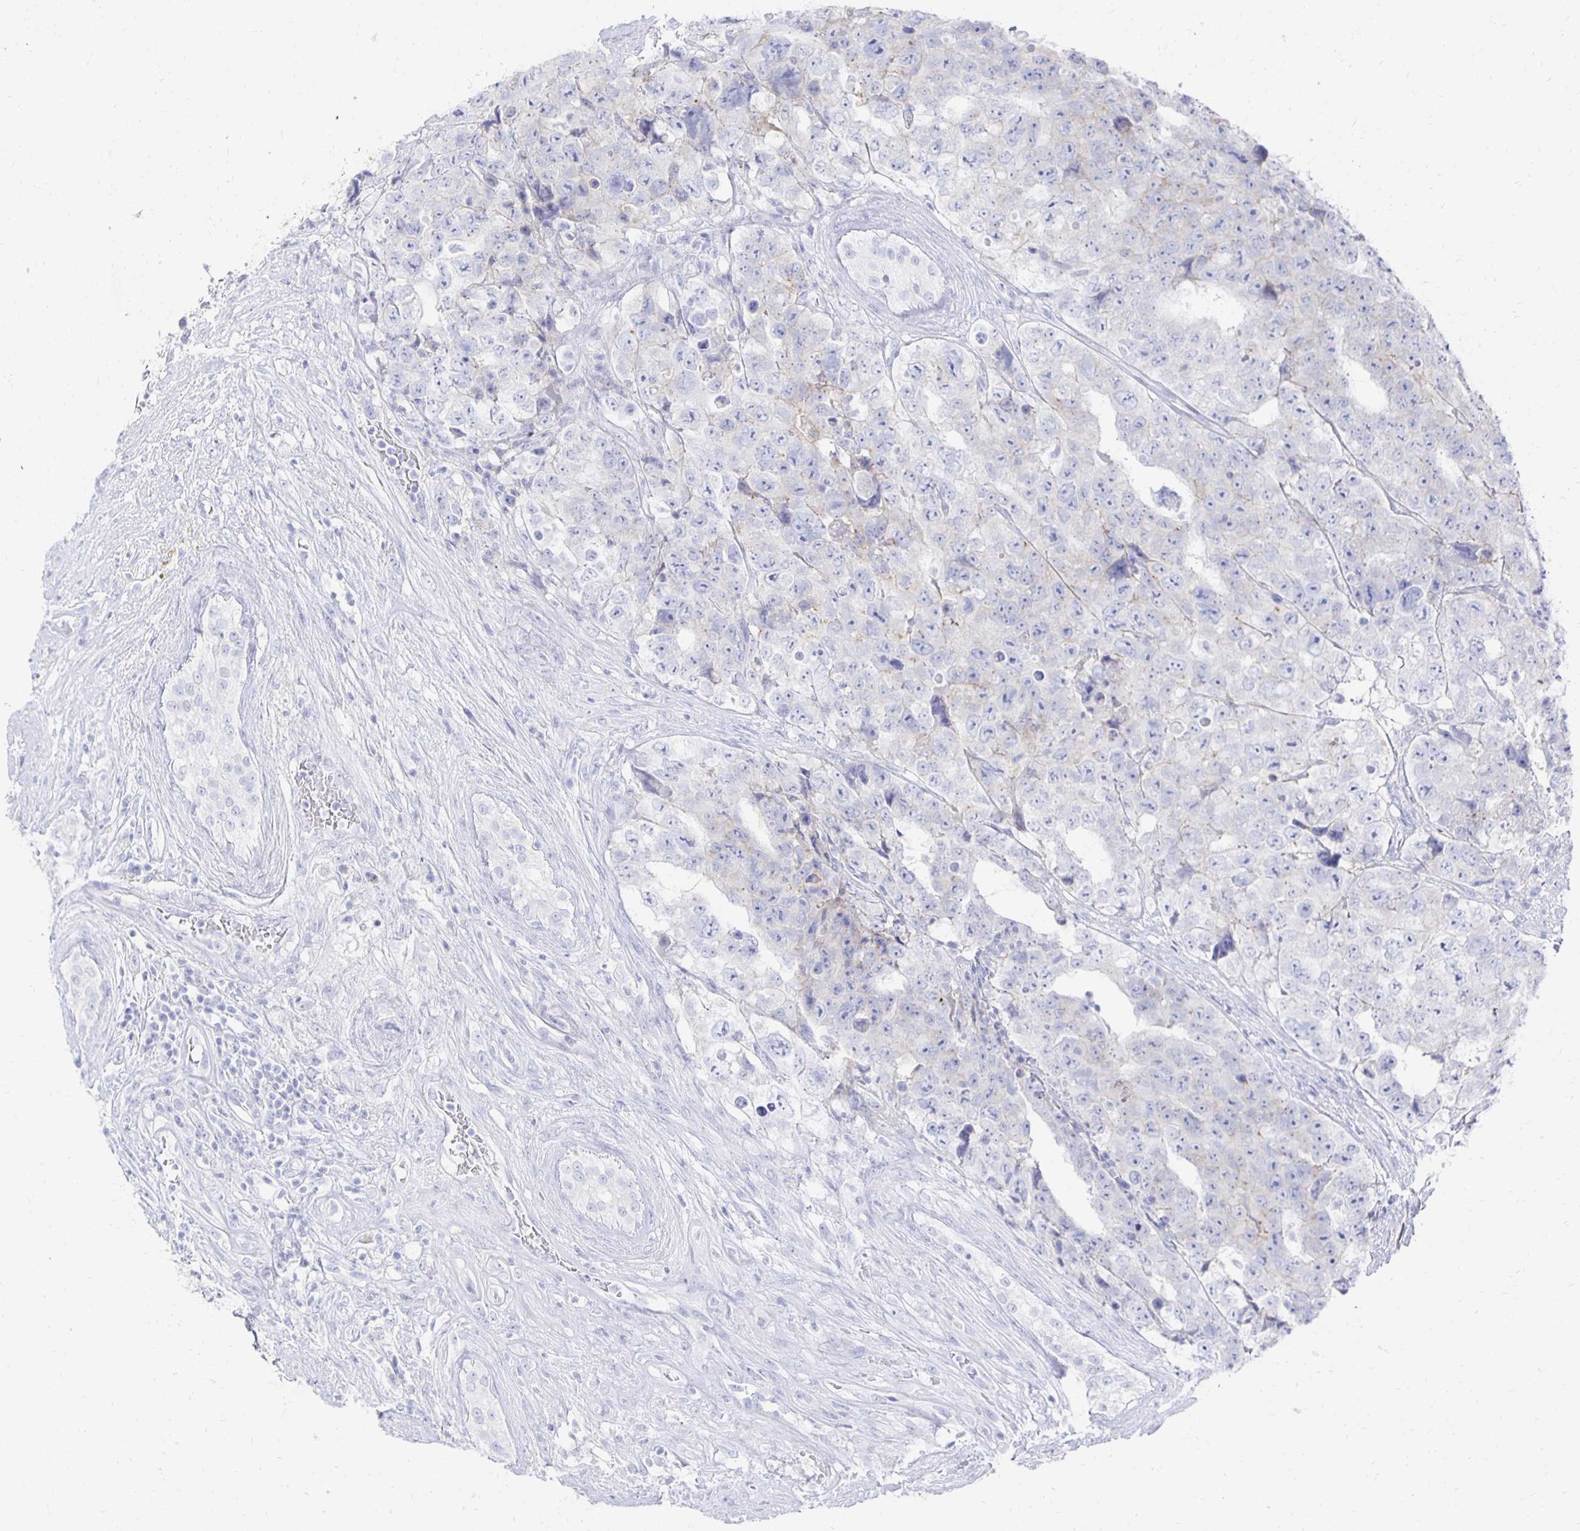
{"staining": {"intensity": "negative", "quantity": "none", "location": "none"}, "tissue": "testis cancer", "cell_type": "Tumor cells", "image_type": "cancer", "snomed": [{"axis": "morphology", "description": "Carcinoma, Embryonal, NOS"}, {"axis": "topography", "description": "Testis"}], "caption": "Immunohistochemistry (IHC) of embryonal carcinoma (testis) displays no expression in tumor cells.", "gene": "PRDM7", "patient": {"sex": "male", "age": 24}}